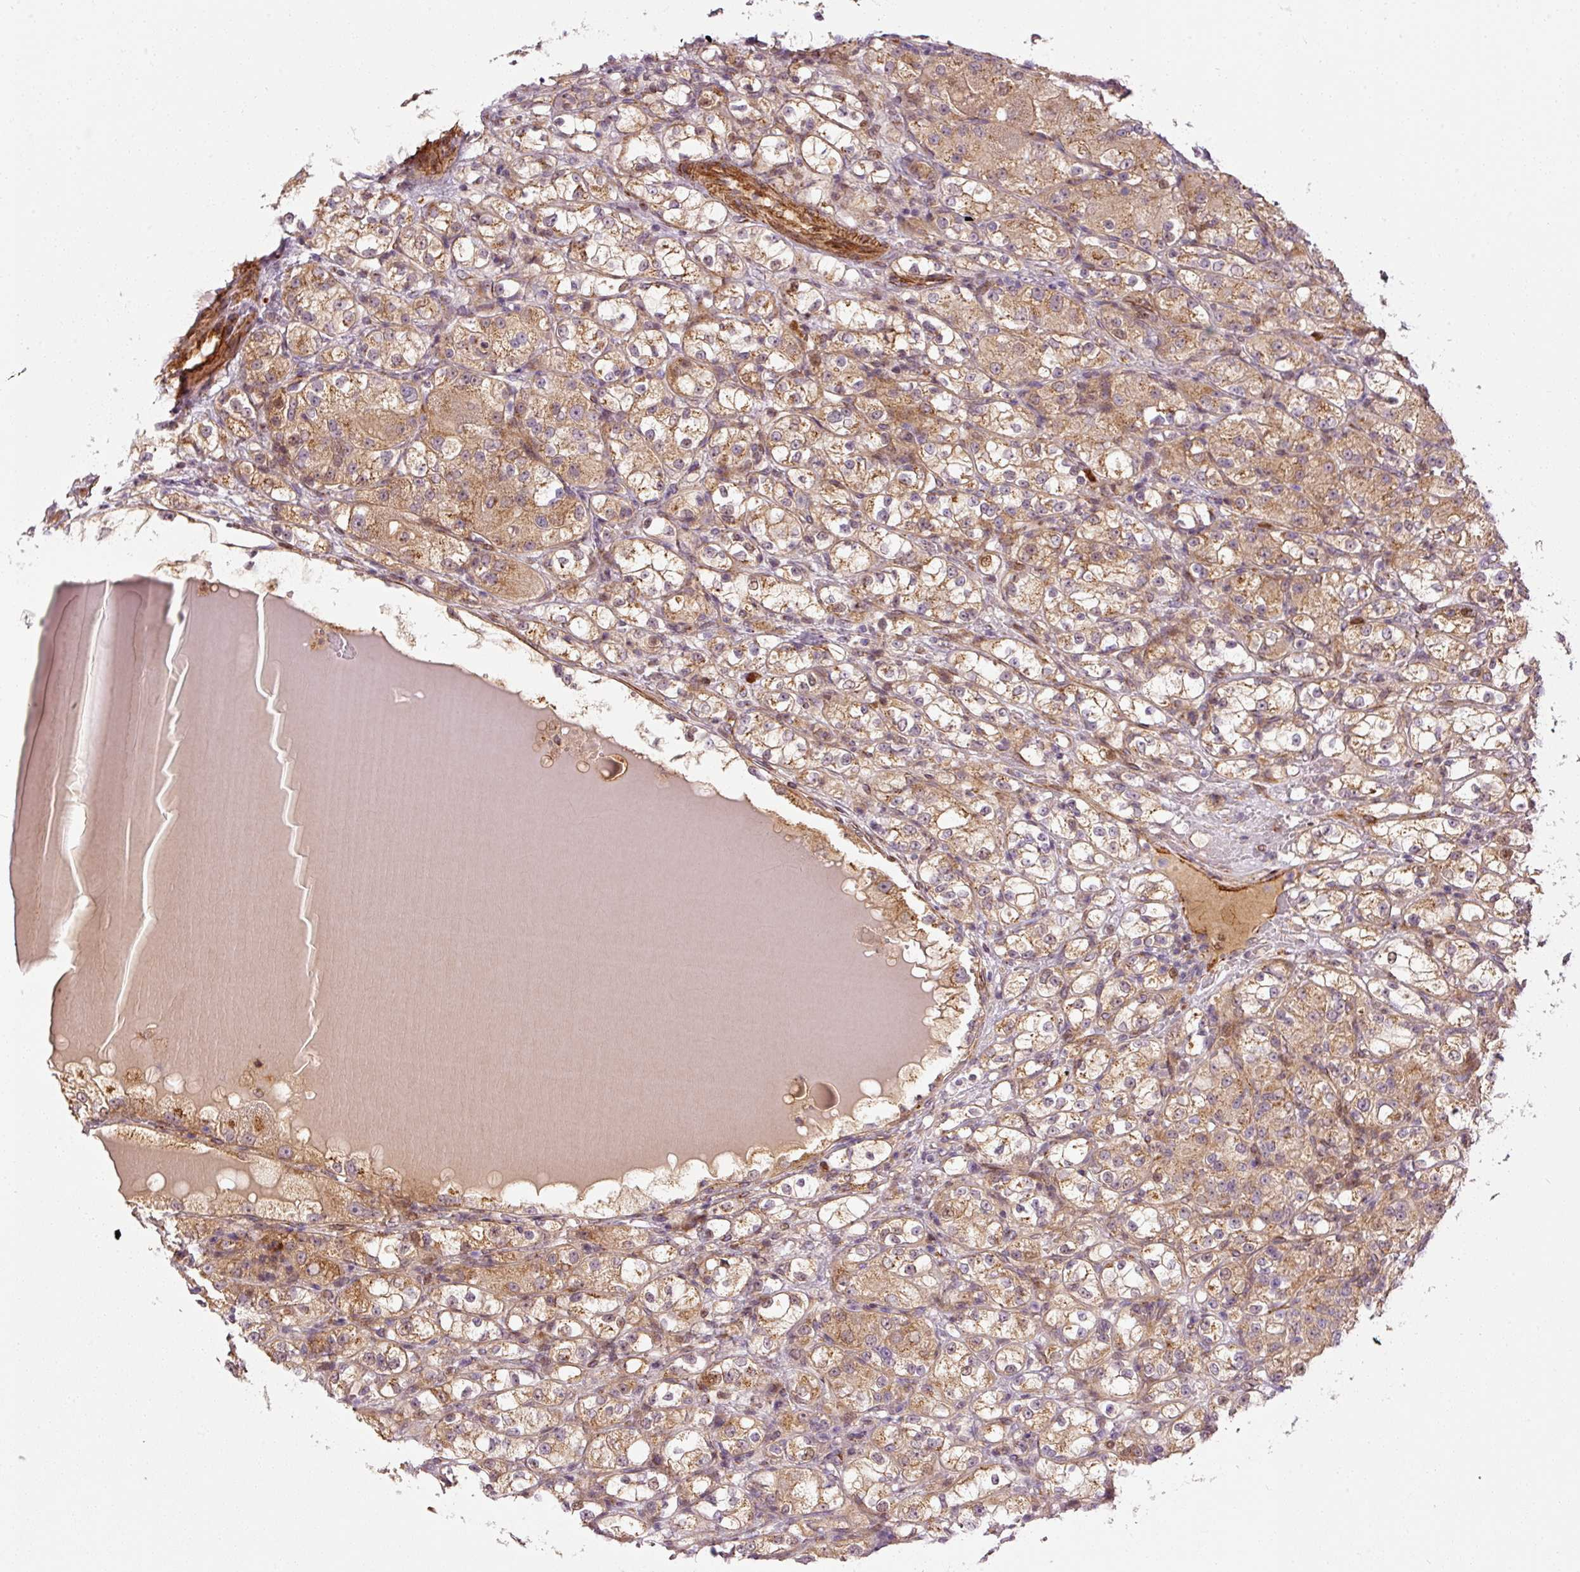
{"staining": {"intensity": "moderate", "quantity": ">75%", "location": "cytoplasmic/membranous"}, "tissue": "renal cancer", "cell_type": "Tumor cells", "image_type": "cancer", "snomed": [{"axis": "morphology", "description": "Normal tissue, NOS"}, {"axis": "morphology", "description": "Adenocarcinoma, NOS"}, {"axis": "topography", "description": "Kidney"}], "caption": "There is medium levels of moderate cytoplasmic/membranous expression in tumor cells of adenocarcinoma (renal), as demonstrated by immunohistochemical staining (brown color).", "gene": "PPP1R14B", "patient": {"sex": "male", "age": 61}}